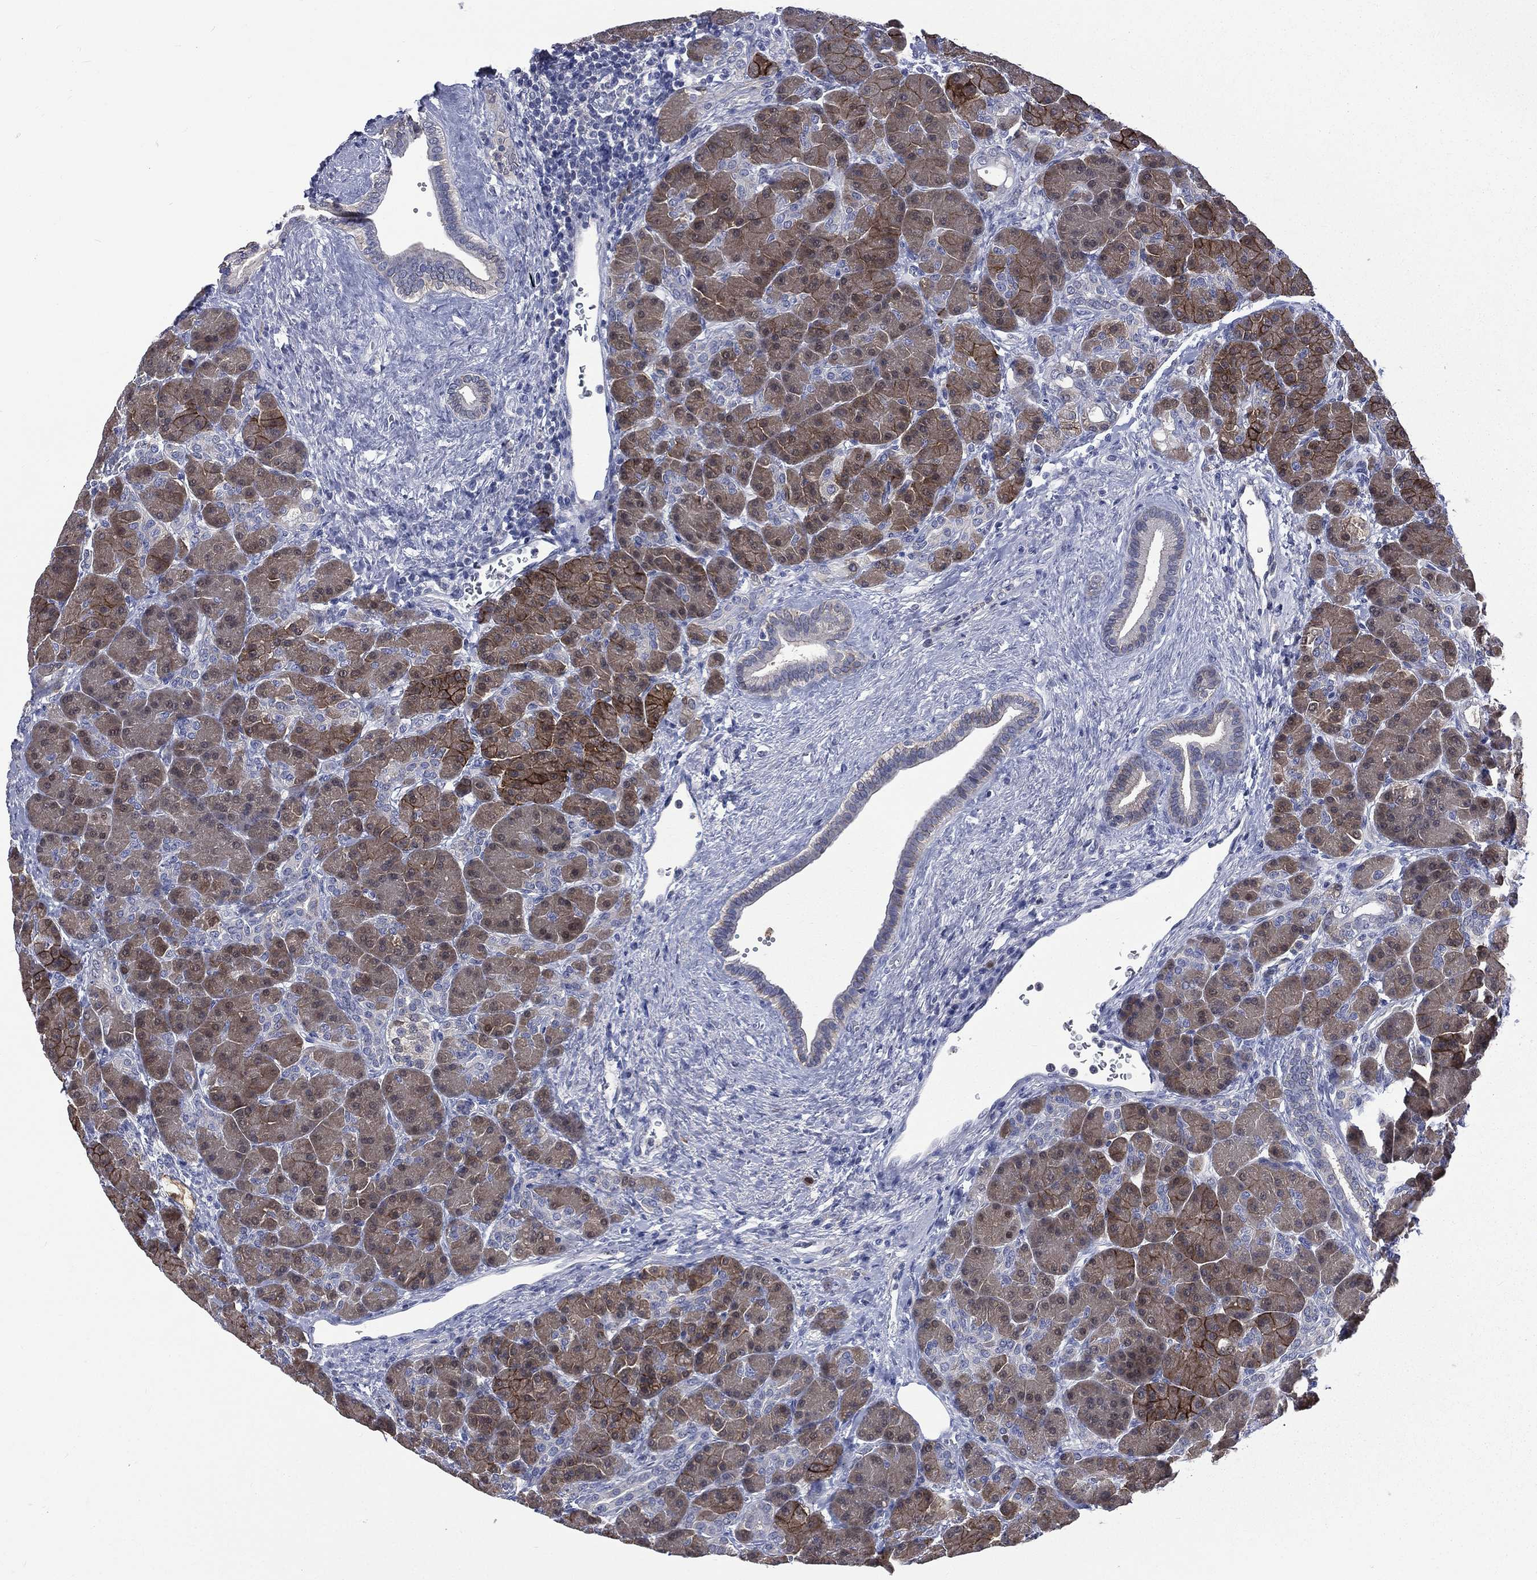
{"staining": {"intensity": "strong", "quantity": "<25%", "location": "cytoplasmic/membranous"}, "tissue": "pancreas", "cell_type": "Exocrine glandular cells", "image_type": "normal", "snomed": [{"axis": "morphology", "description": "Normal tissue, NOS"}, {"axis": "topography", "description": "Pancreas"}], "caption": "Strong cytoplasmic/membranous expression for a protein is identified in about <25% of exocrine glandular cells of benign pancreas using immunohistochemistry.", "gene": "CA12", "patient": {"sex": "female", "age": 63}}